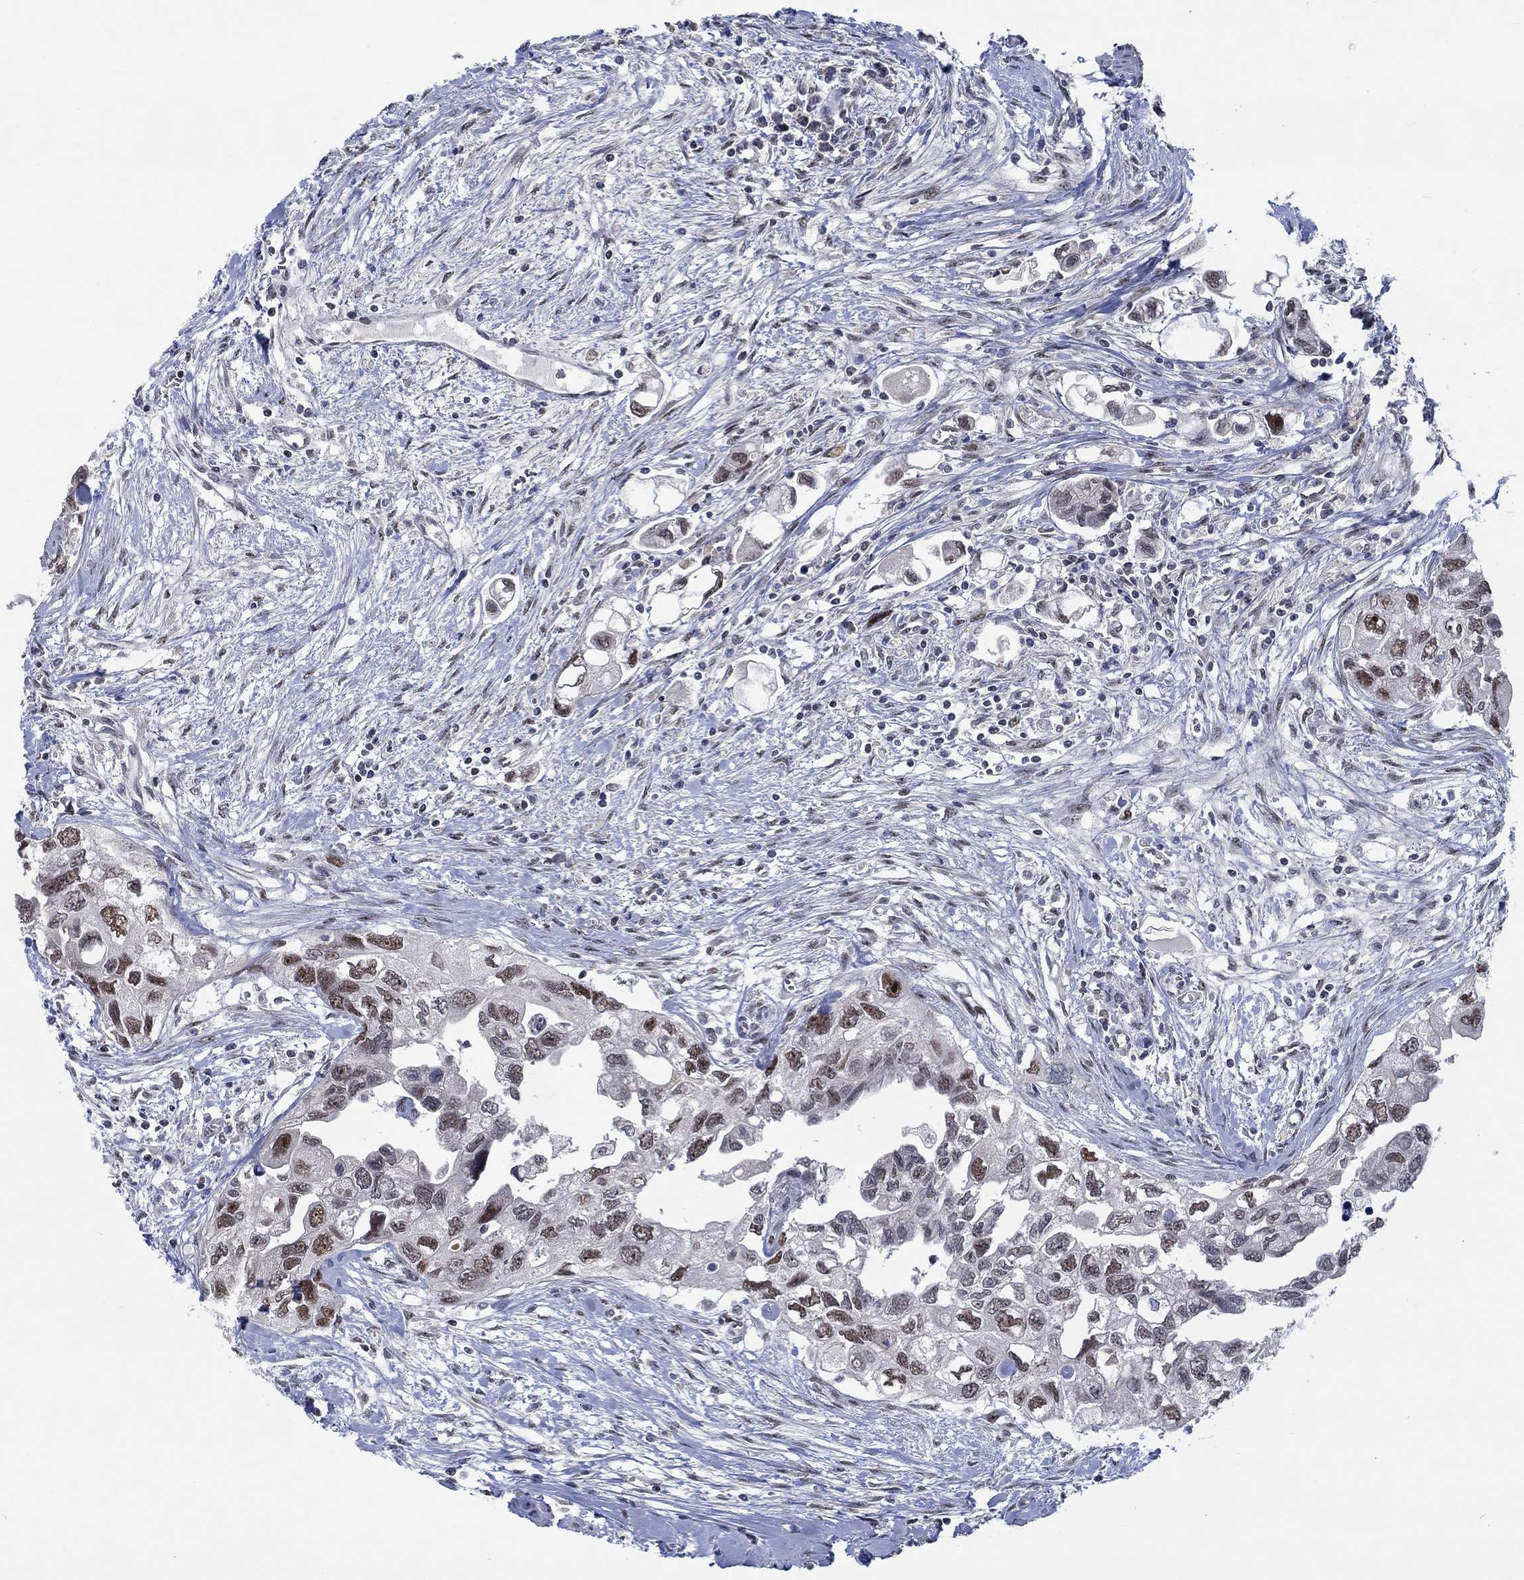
{"staining": {"intensity": "moderate", "quantity": "25%-75%", "location": "nuclear"}, "tissue": "urothelial cancer", "cell_type": "Tumor cells", "image_type": "cancer", "snomed": [{"axis": "morphology", "description": "Urothelial carcinoma, High grade"}, {"axis": "topography", "description": "Urinary bladder"}], "caption": "Protein expression analysis of human urothelial cancer reveals moderate nuclear staining in approximately 25%-75% of tumor cells. The protein is shown in brown color, while the nuclei are stained blue.", "gene": "HTN1", "patient": {"sex": "male", "age": 59}}